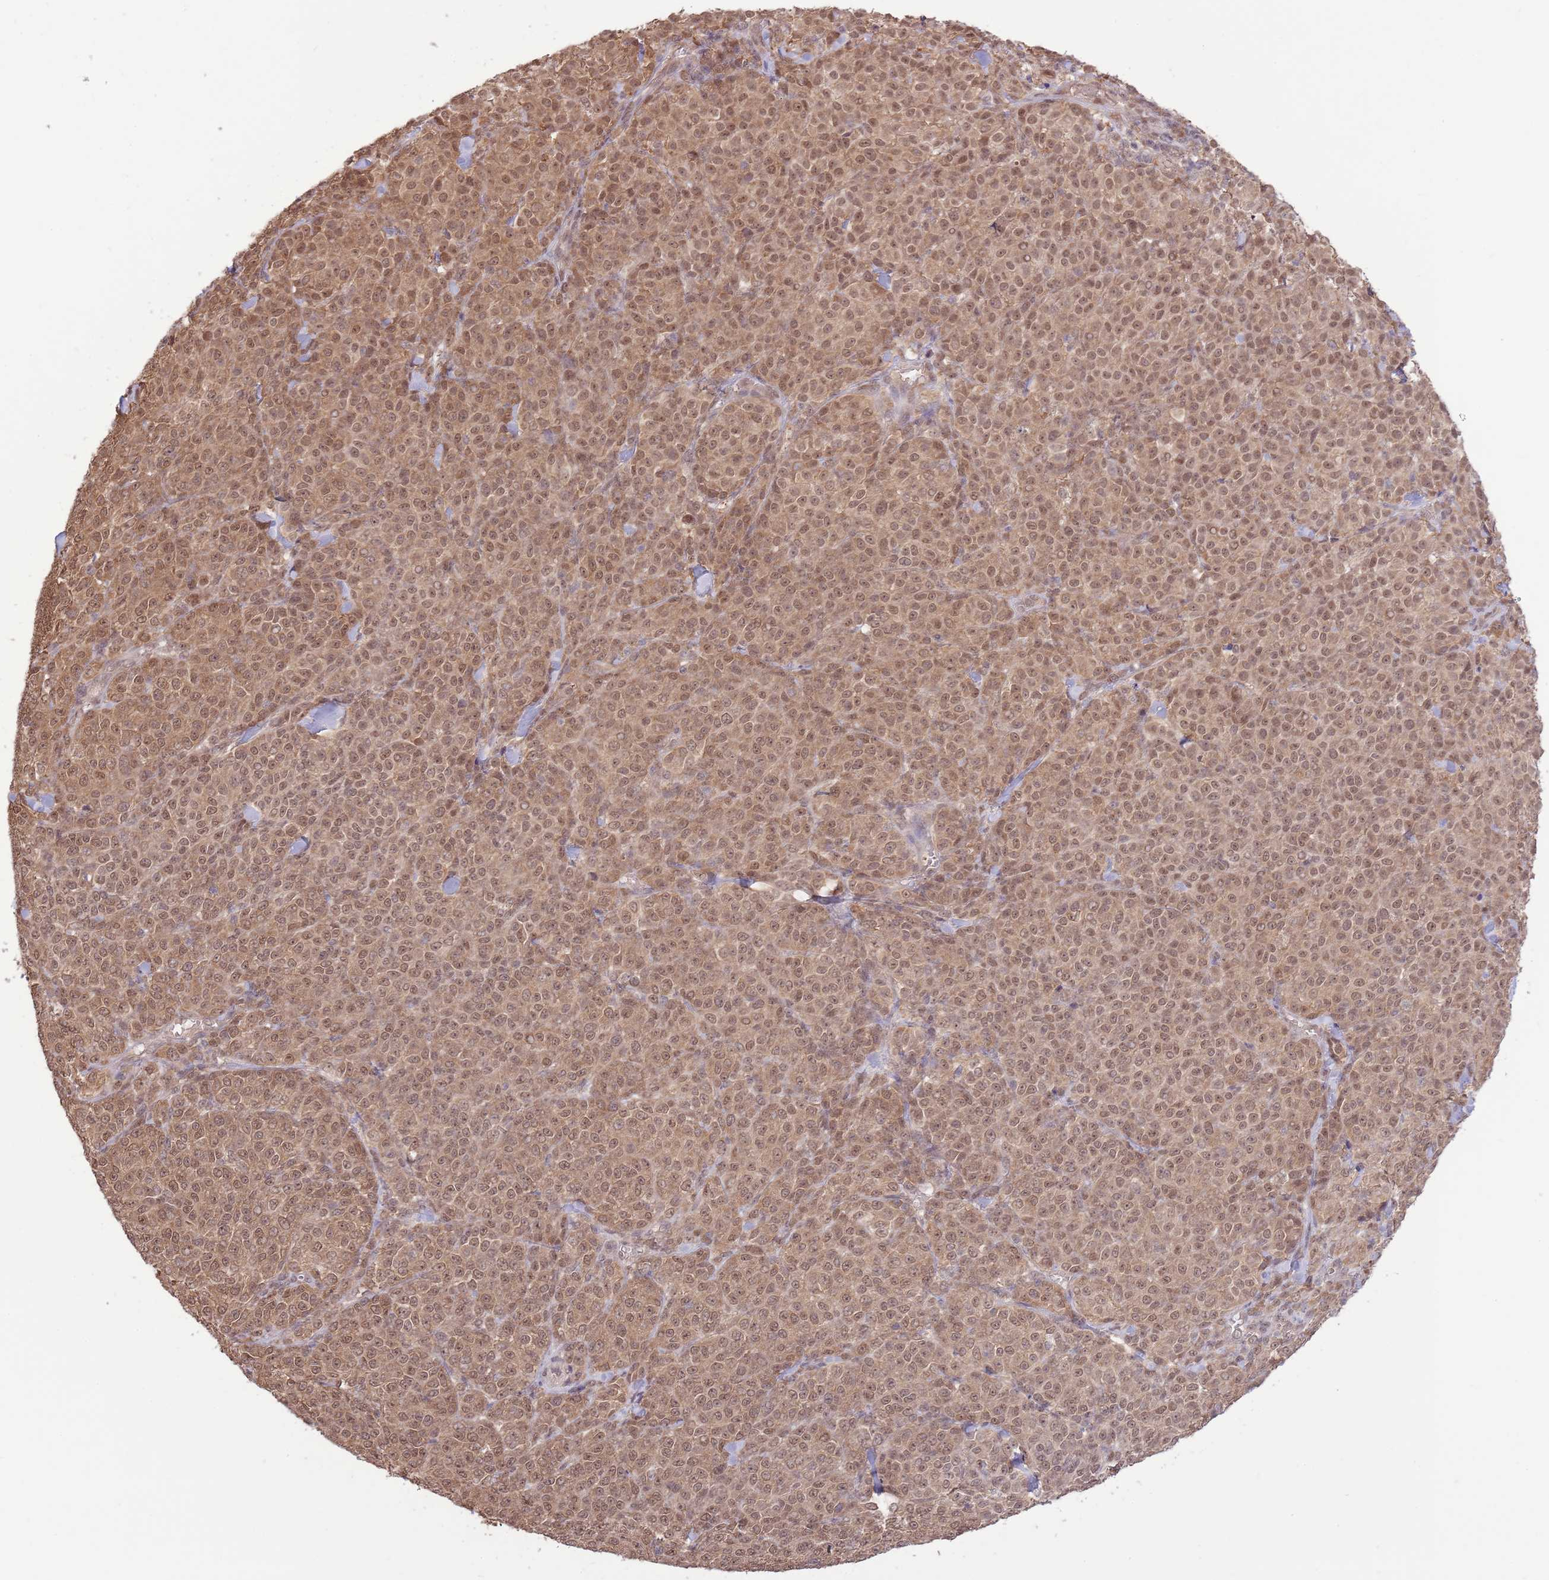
{"staining": {"intensity": "moderate", "quantity": ">75%", "location": "nuclear"}, "tissue": "melanoma", "cell_type": "Tumor cells", "image_type": "cancer", "snomed": [{"axis": "morphology", "description": "Normal tissue, NOS"}, {"axis": "morphology", "description": "Malignant melanoma, NOS"}, {"axis": "topography", "description": "Skin"}], "caption": "Melanoma stained with a protein marker demonstrates moderate staining in tumor cells.", "gene": "AMIGO1", "patient": {"sex": "female", "age": 34}}